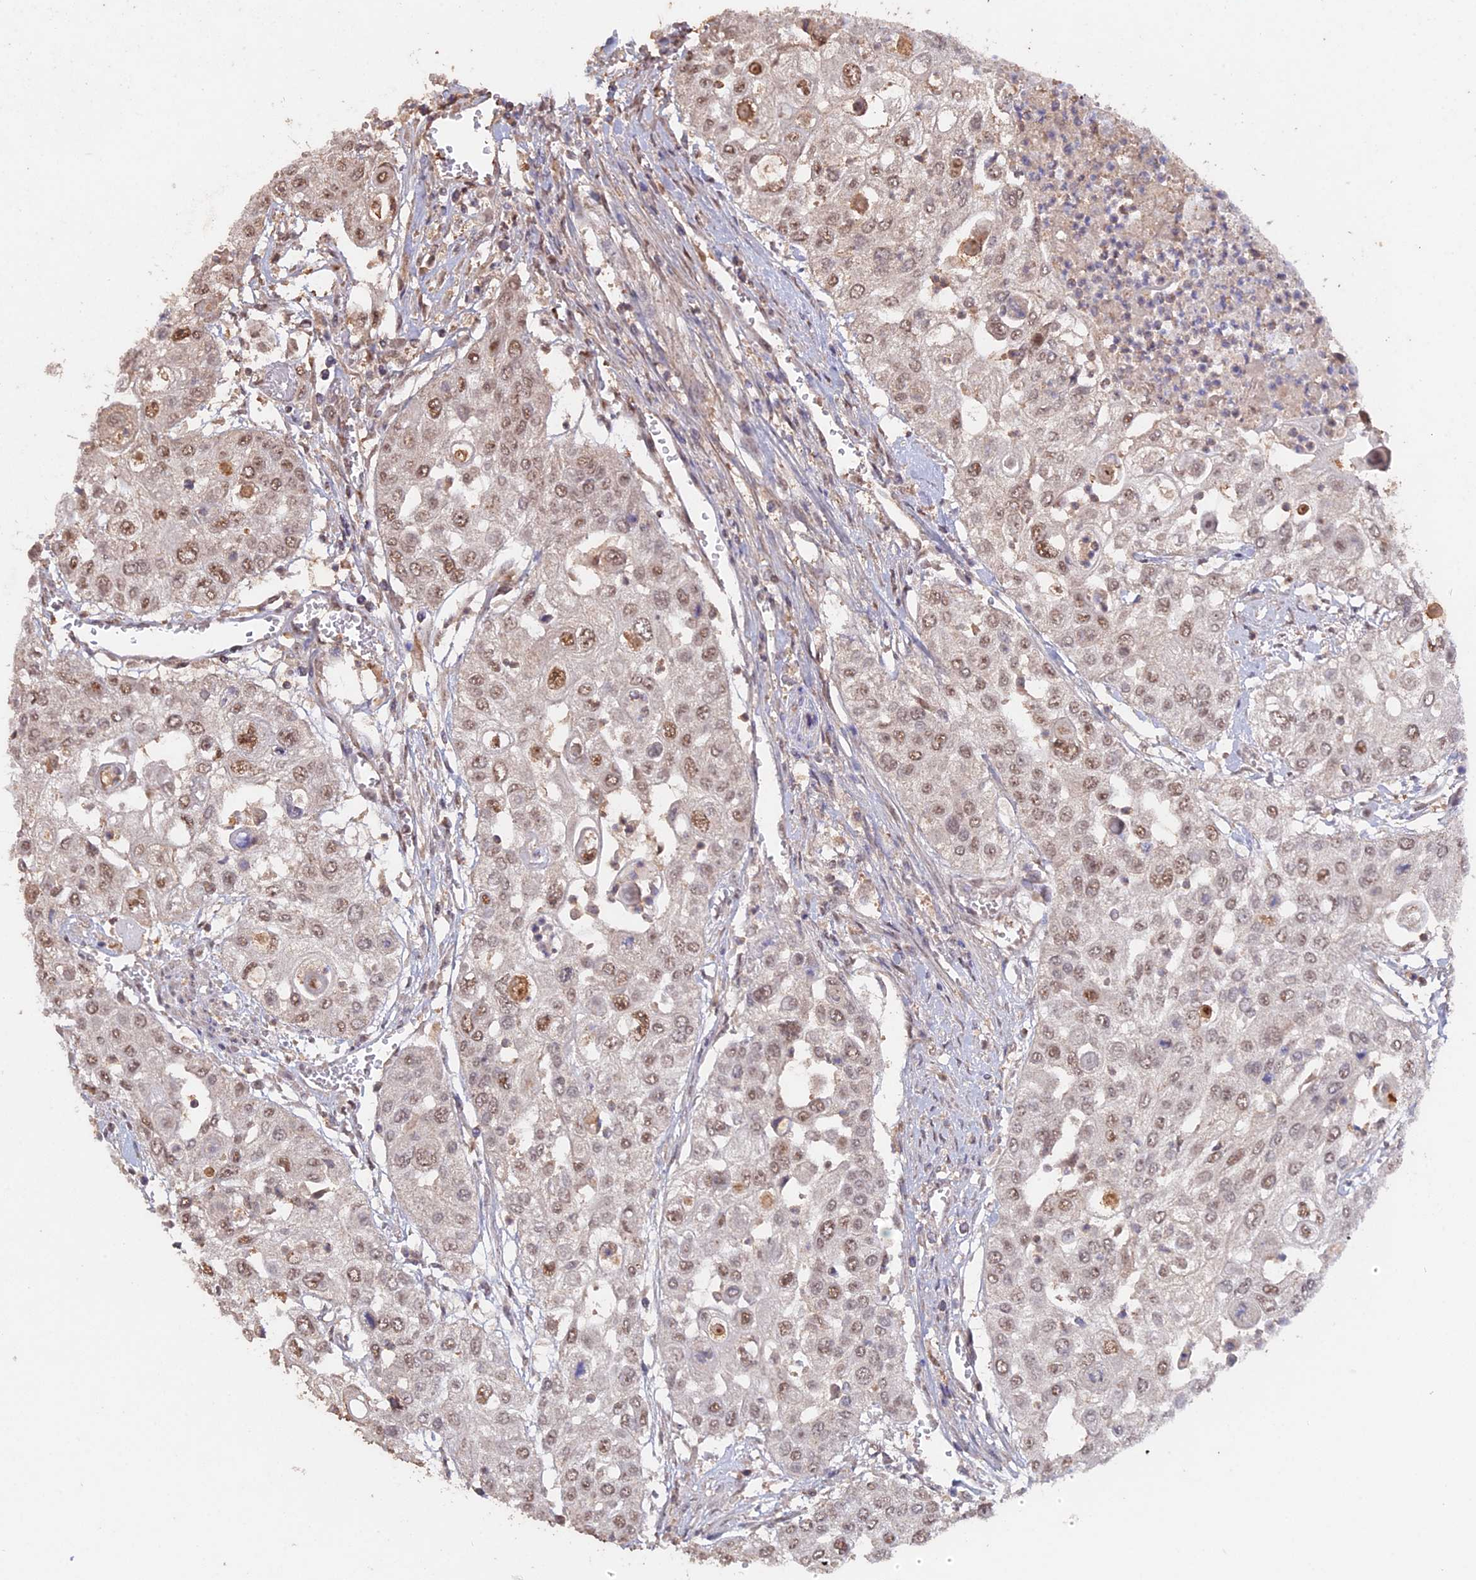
{"staining": {"intensity": "weak", "quantity": ">75%", "location": "nuclear"}, "tissue": "urothelial cancer", "cell_type": "Tumor cells", "image_type": "cancer", "snomed": [{"axis": "morphology", "description": "Urothelial carcinoma, High grade"}, {"axis": "topography", "description": "Urinary bladder"}], "caption": "Immunohistochemical staining of urothelial carcinoma (high-grade) displays weak nuclear protein positivity in about >75% of tumor cells.", "gene": "PSMC6", "patient": {"sex": "female", "age": 79}}